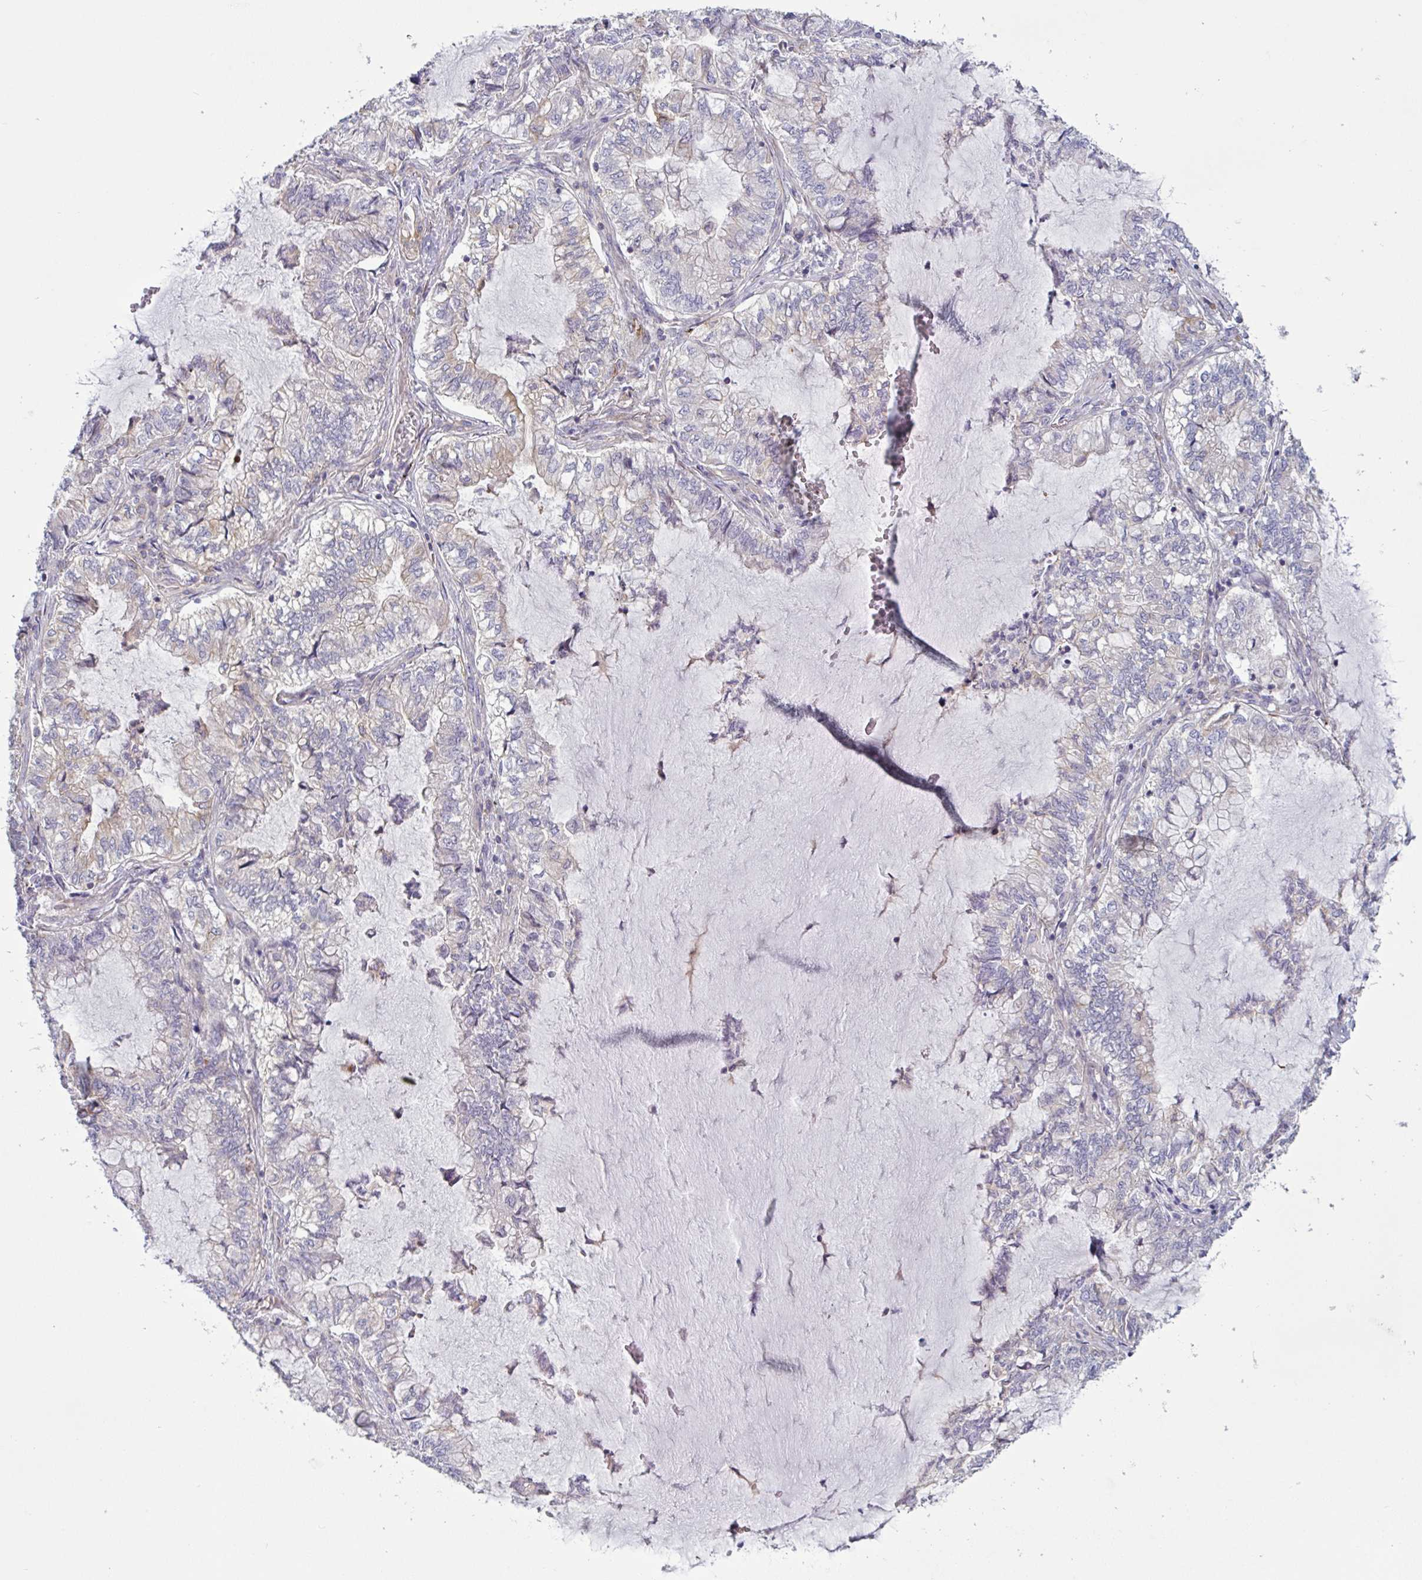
{"staining": {"intensity": "moderate", "quantity": "25%-75%", "location": "cytoplasmic/membranous"}, "tissue": "lung cancer", "cell_type": "Tumor cells", "image_type": "cancer", "snomed": [{"axis": "morphology", "description": "Adenocarcinoma, NOS"}, {"axis": "topography", "description": "Lymph node"}, {"axis": "topography", "description": "Lung"}], "caption": "Lung adenocarcinoma was stained to show a protein in brown. There is medium levels of moderate cytoplasmic/membranous staining in about 25%-75% of tumor cells.", "gene": "TANK", "patient": {"sex": "male", "age": 66}}